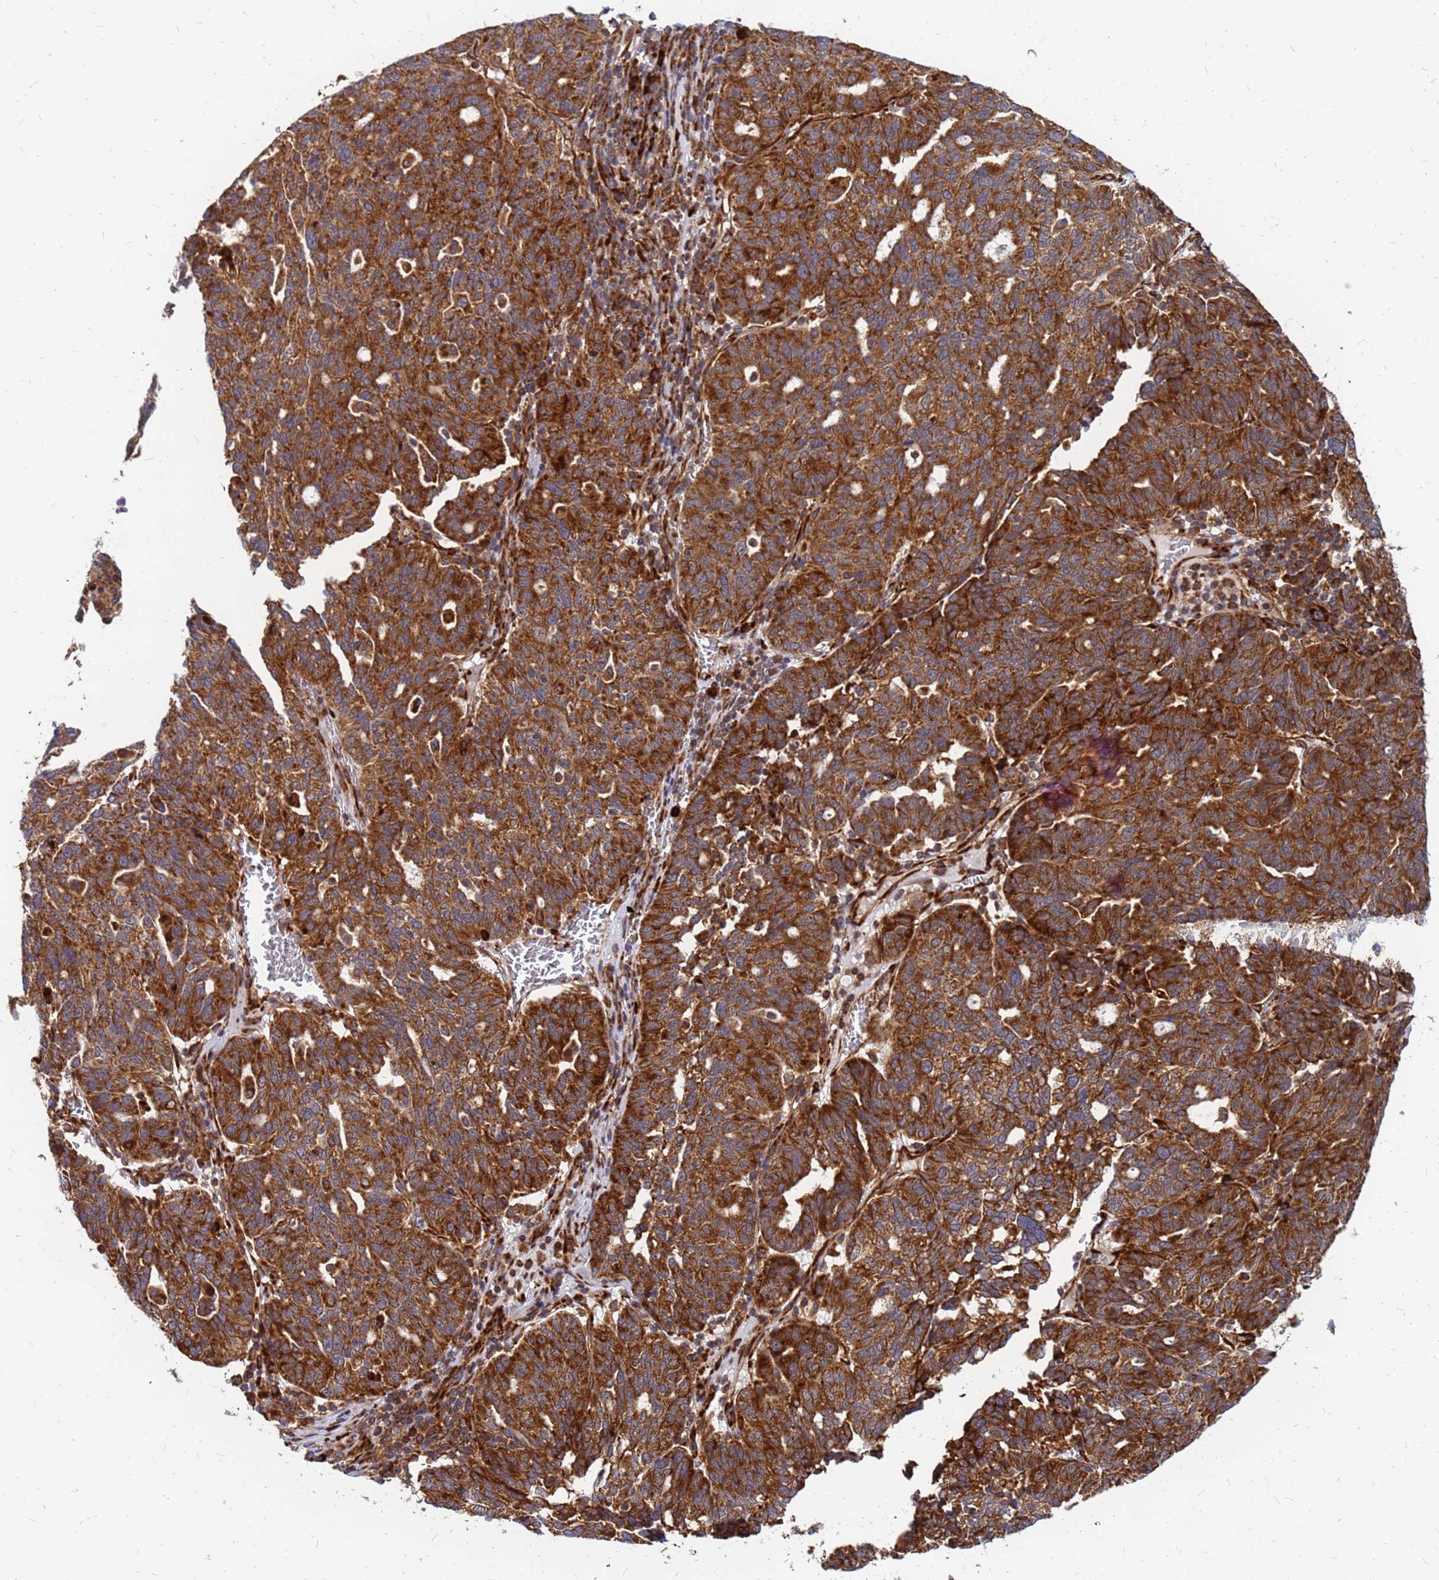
{"staining": {"intensity": "strong", "quantity": ">75%", "location": "cytoplasmic/membranous"}, "tissue": "ovarian cancer", "cell_type": "Tumor cells", "image_type": "cancer", "snomed": [{"axis": "morphology", "description": "Cystadenocarcinoma, serous, NOS"}, {"axis": "topography", "description": "Ovary"}], "caption": "Ovarian serous cystadenocarcinoma stained with a brown dye reveals strong cytoplasmic/membranous positive expression in about >75% of tumor cells.", "gene": "RPL8", "patient": {"sex": "female", "age": 59}}